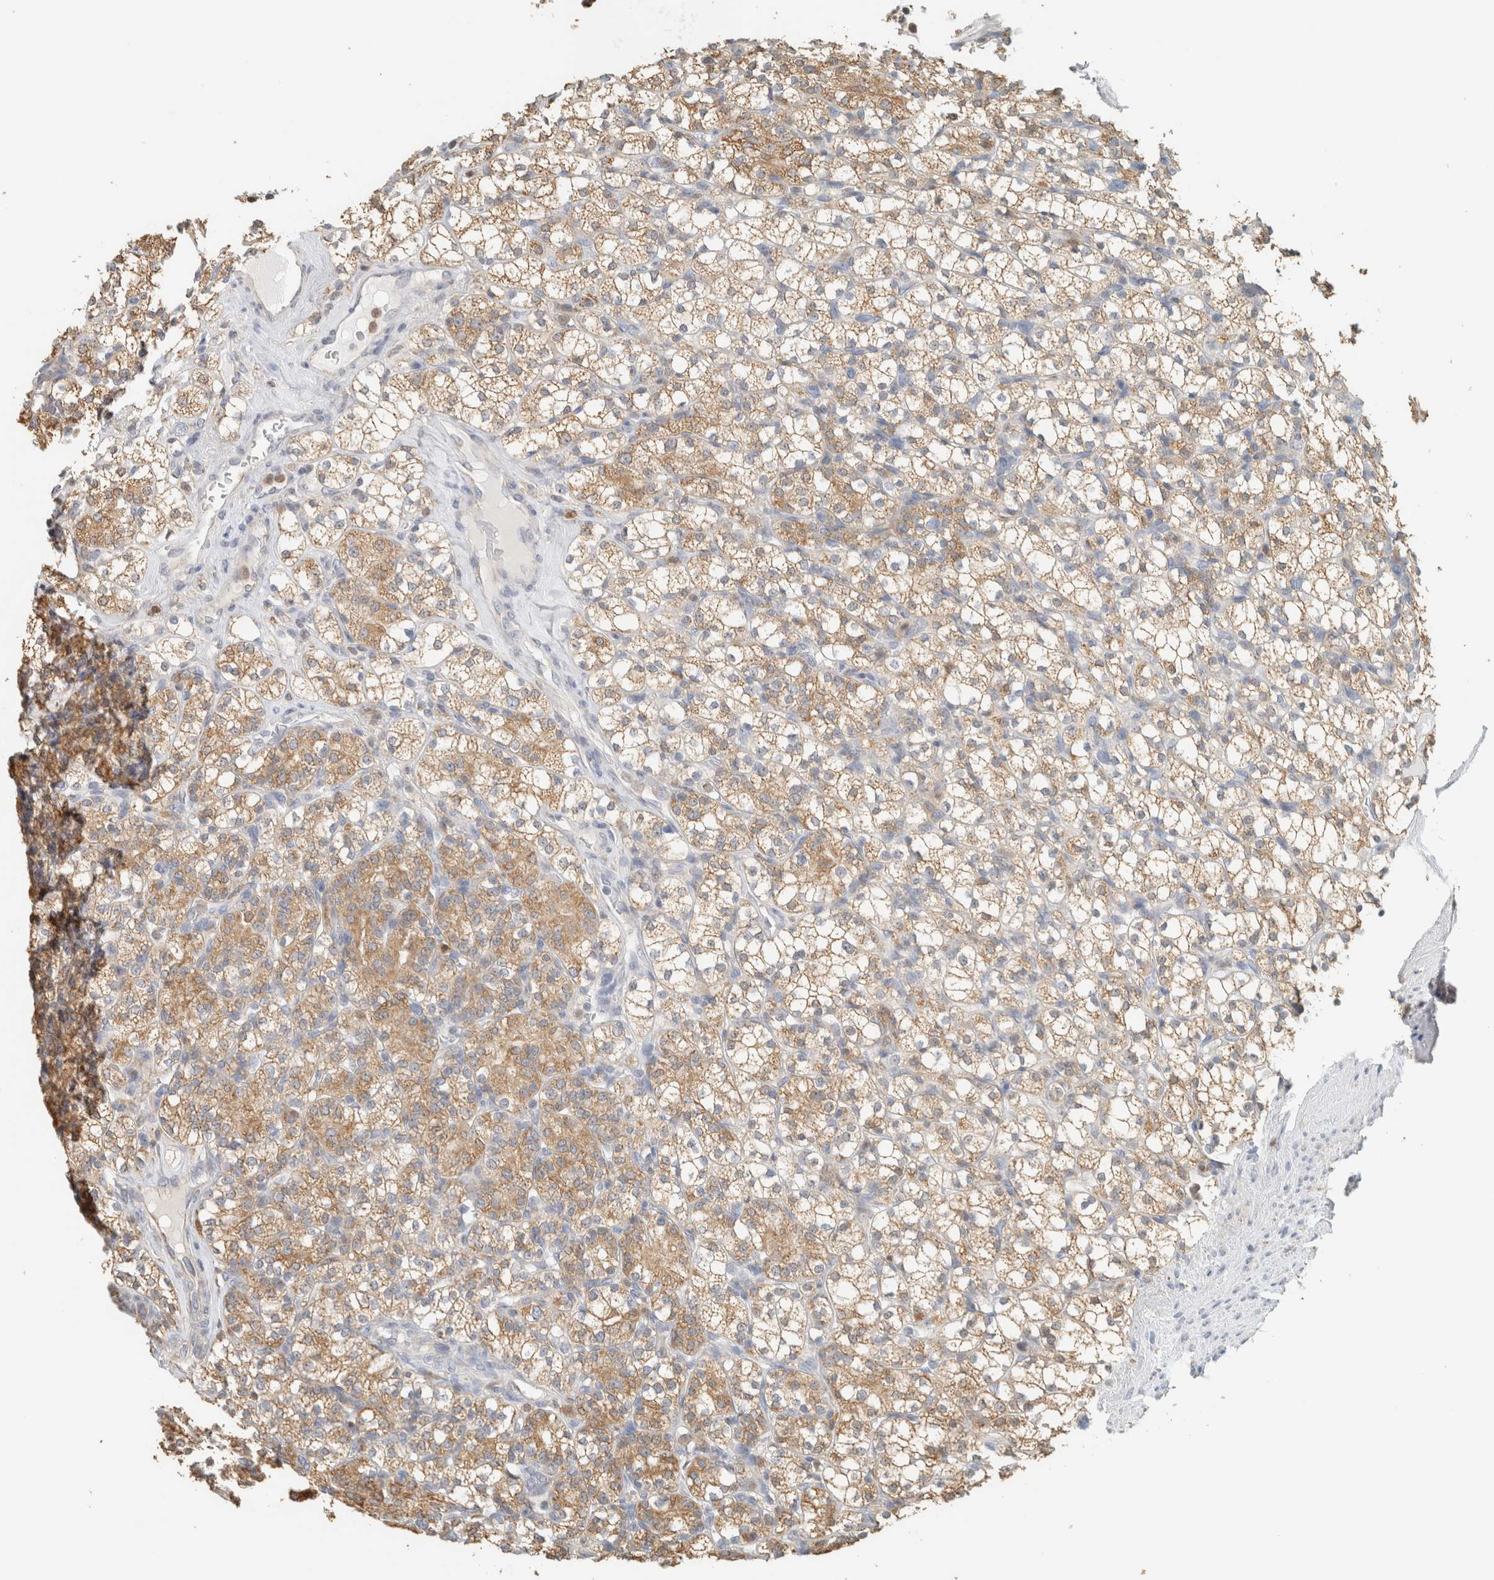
{"staining": {"intensity": "moderate", "quantity": ">75%", "location": "cytoplasmic/membranous"}, "tissue": "renal cancer", "cell_type": "Tumor cells", "image_type": "cancer", "snomed": [{"axis": "morphology", "description": "Adenocarcinoma, NOS"}, {"axis": "topography", "description": "Kidney"}], "caption": "This image displays immunohistochemistry (IHC) staining of adenocarcinoma (renal), with medium moderate cytoplasmic/membranous positivity in about >75% of tumor cells.", "gene": "CAPG", "patient": {"sex": "male", "age": 77}}